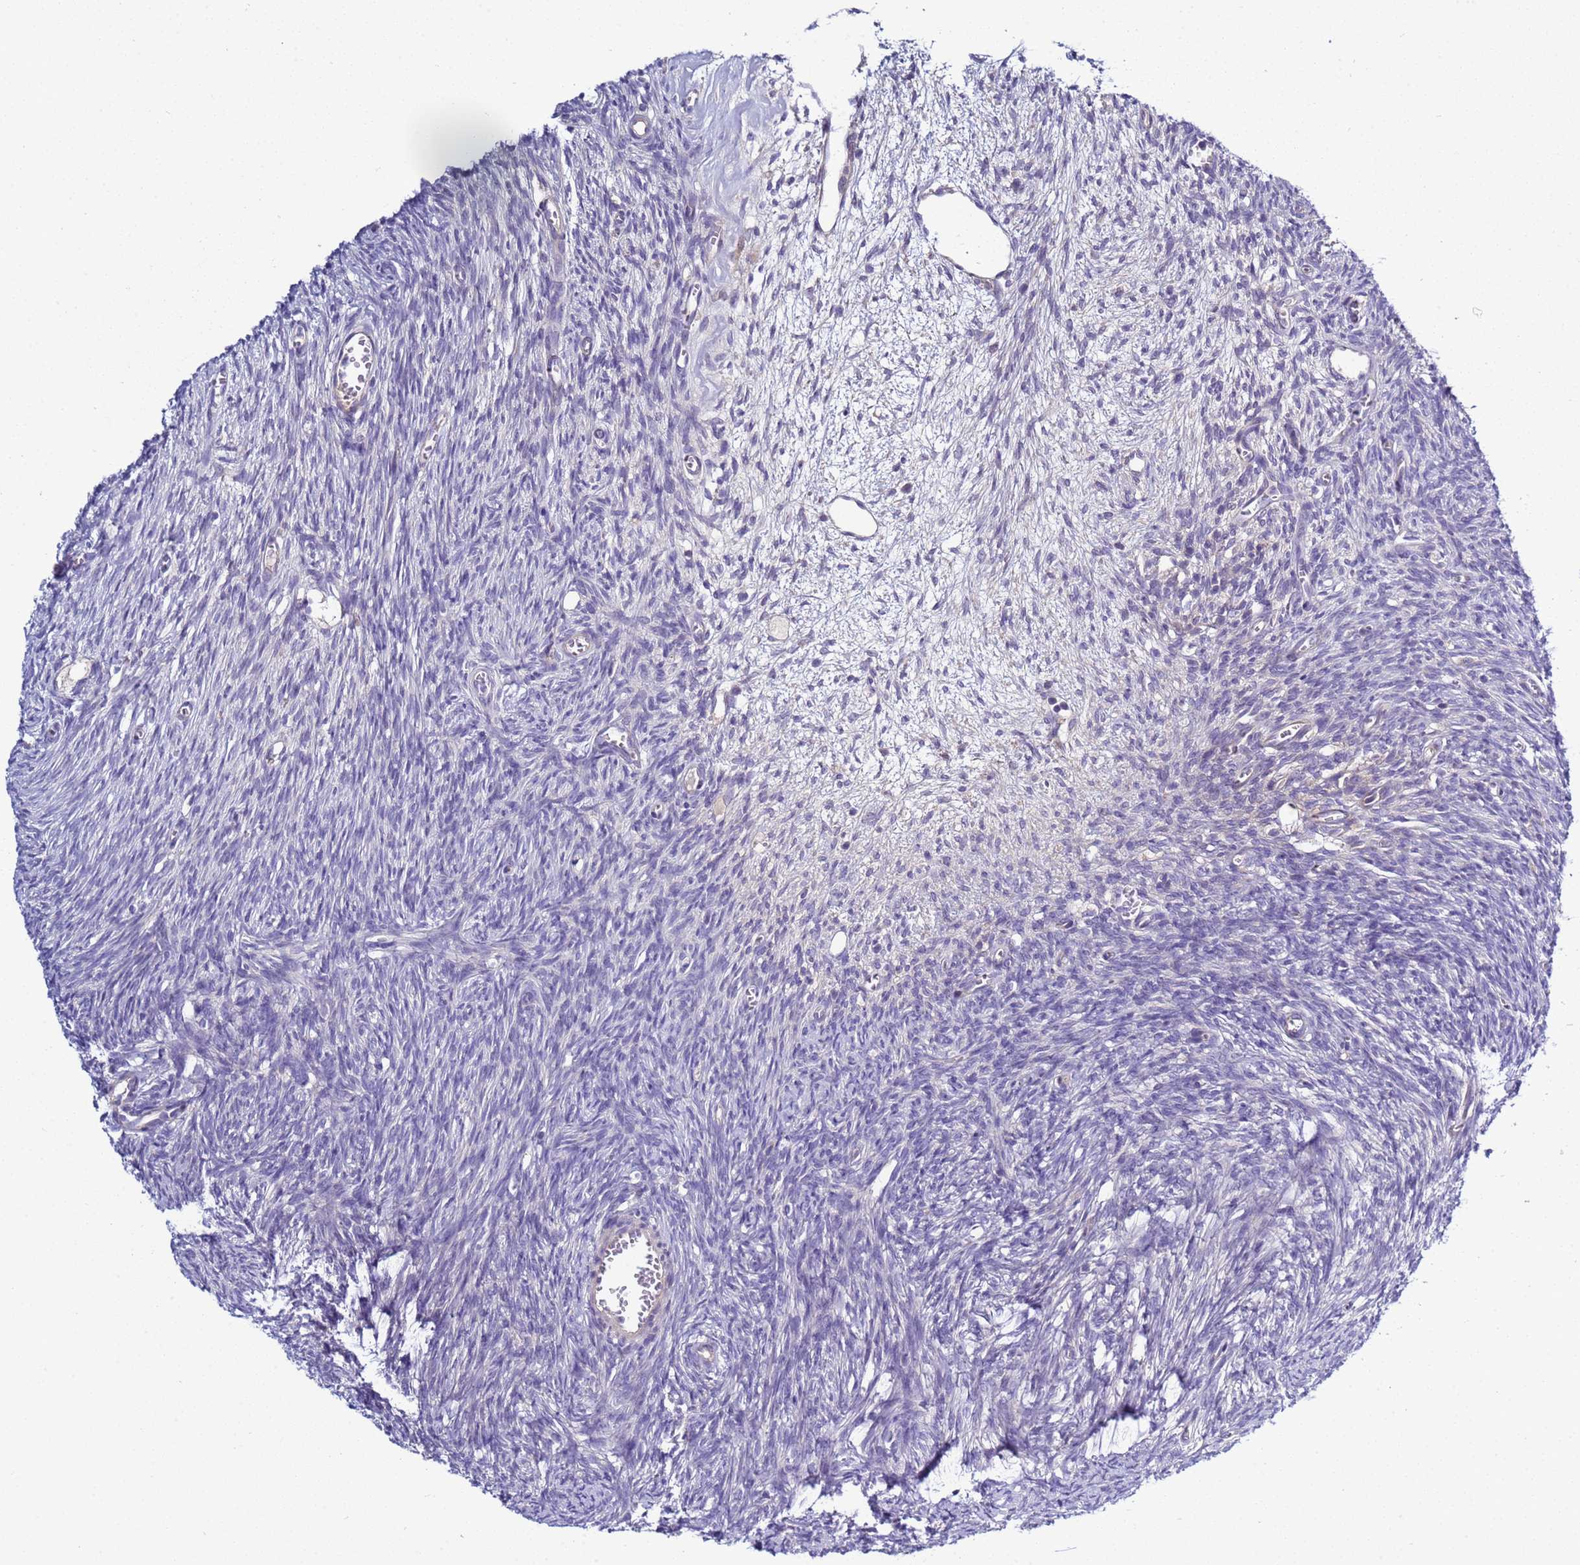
{"staining": {"intensity": "negative", "quantity": "none", "location": "none"}, "tissue": "ovary", "cell_type": "Ovarian stroma cells", "image_type": "normal", "snomed": [{"axis": "morphology", "description": "Normal tissue, NOS"}, {"axis": "topography", "description": "Ovary"}], "caption": "Immunohistochemical staining of unremarkable human ovary reveals no significant expression in ovarian stroma cells. The staining is performed using DAB brown chromogen with nuclei counter-stained in using hematoxylin.", "gene": "NAT1", "patient": {"sex": "female", "age": 44}}